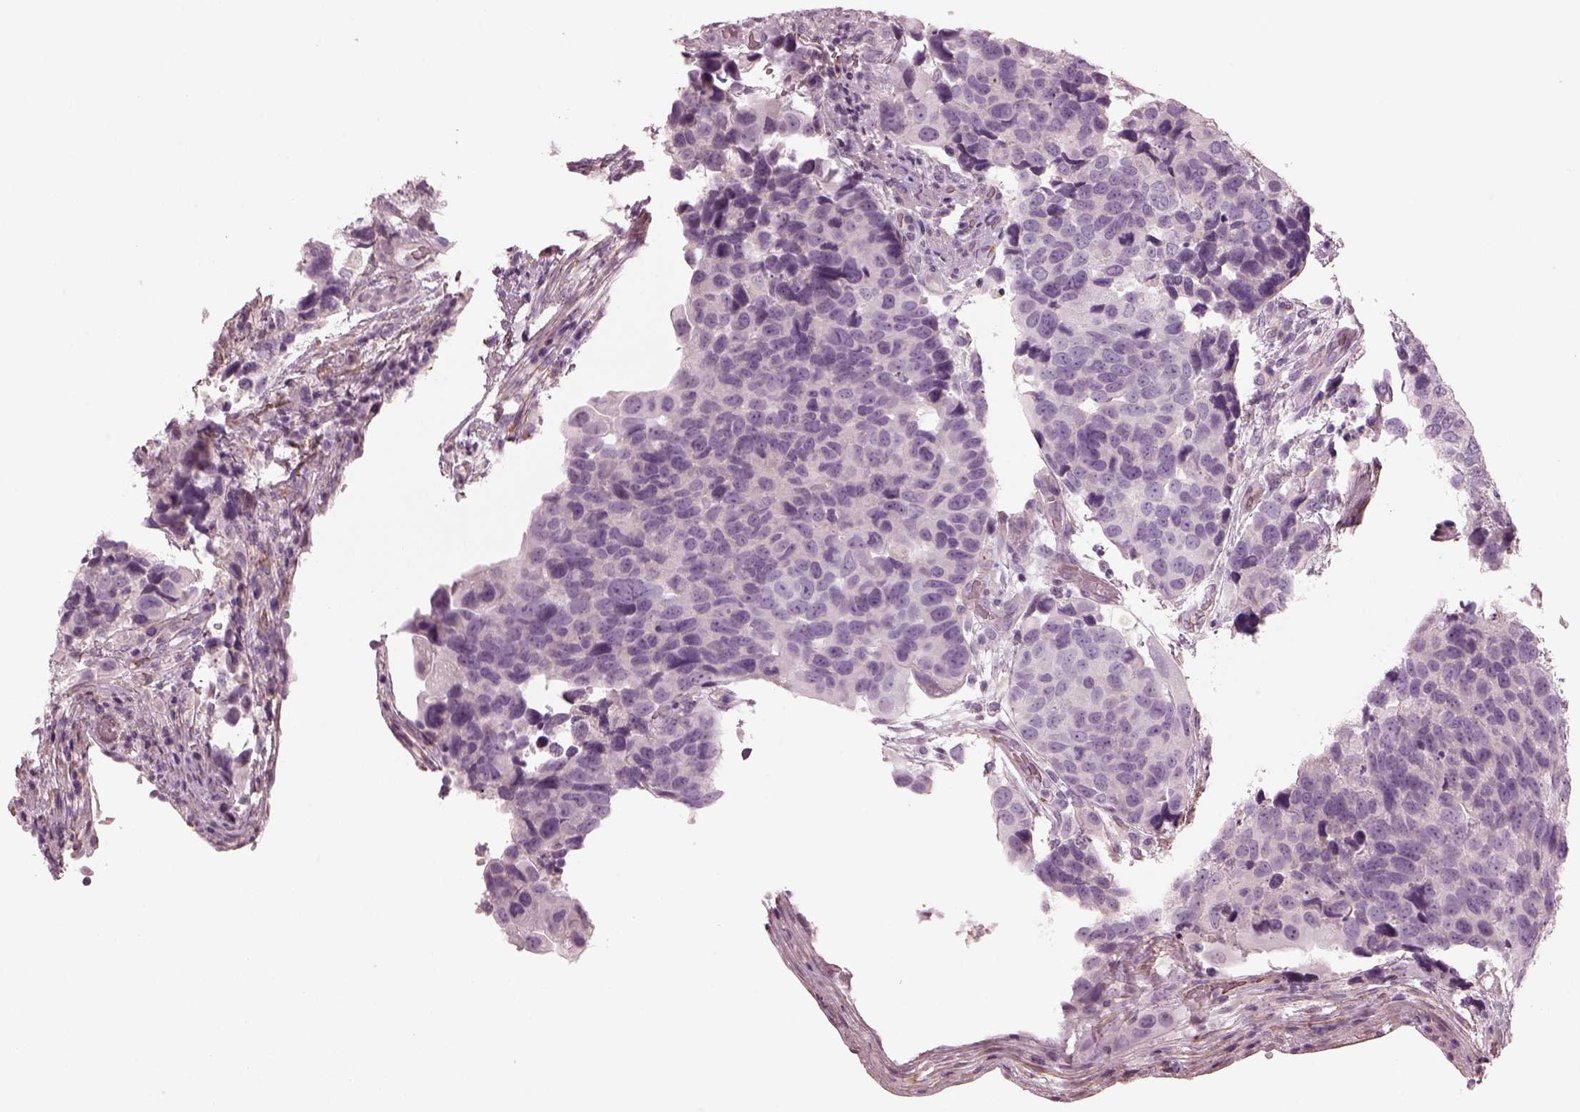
{"staining": {"intensity": "negative", "quantity": "none", "location": "none"}, "tissue": "urothelial cancer", "cell_type": "Tumor cells", "image_type": "cancer", "snomed": [{"axis": "morphology", "description": "Urothelial carcinoma, High grade"}, {"axis": "topography", "description": "Urinary bladder"}], "caption": "DAB (3,3'-diaminobenzidine) immunohistochemical staining of human urothelial cancer reveals no significant expression in tumor cells.", "gene": "EIF4E1B", "patient": {"sex": "male", "age": 60}}